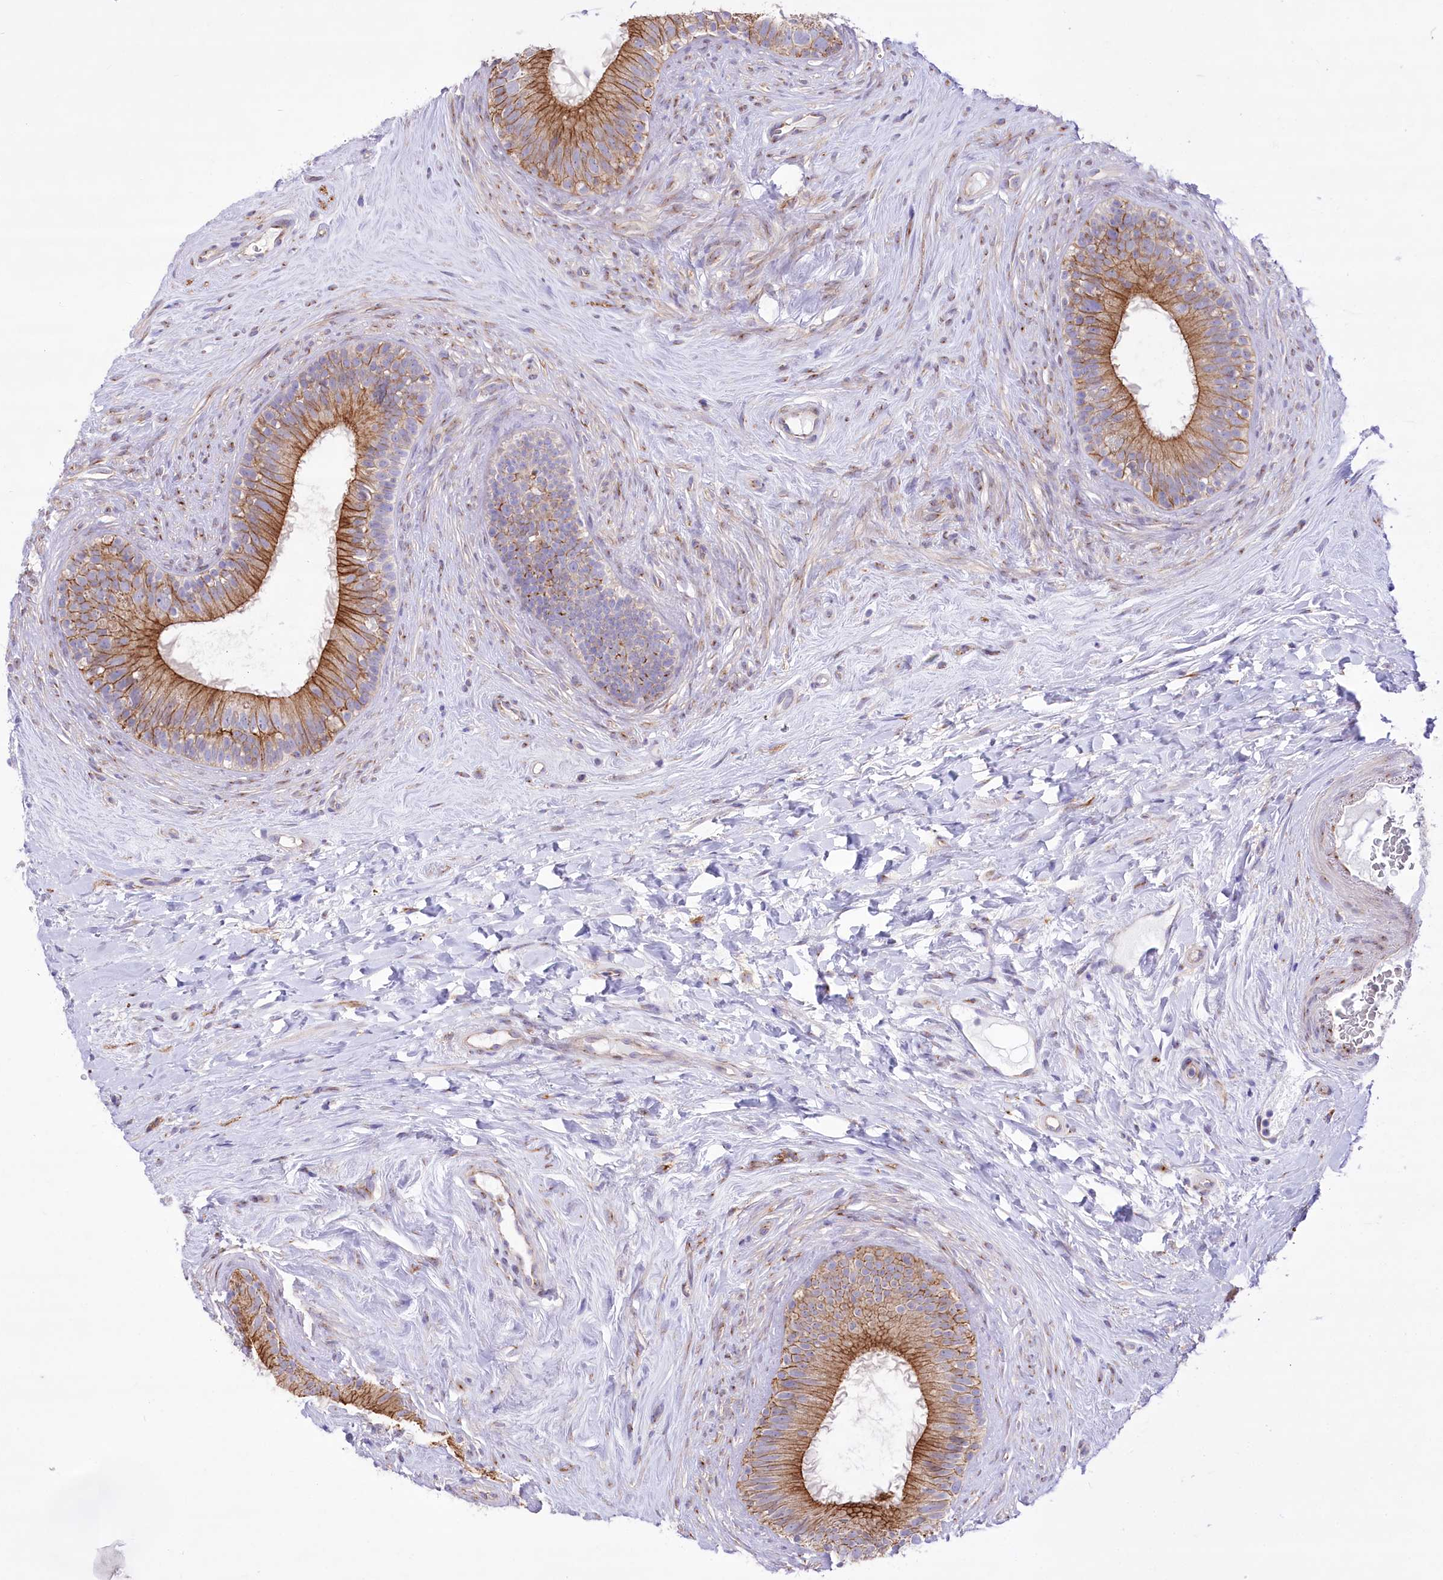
{"staining": {"intensity": "moderate", "quantity": "25%-75%", "location": "cytoplasmic/membranous"}, "tissue": "epididymis", "cell_type": "Glandular cells", "image_type": "normal", "snomed": [{"axis": "morphology", "description": "Normal tissue, NOS"}, {"axis": "topography", "description": "Epididymis"}], "caption": "Immunohistochemical staining of normal human epididymis reveals medium levels of moderate cytoplasmic/membranous positivity in approximately 25%-75% of glandular cells.", "gene": "LRRC34", "patient": {"sex": "male", "age": 84}}